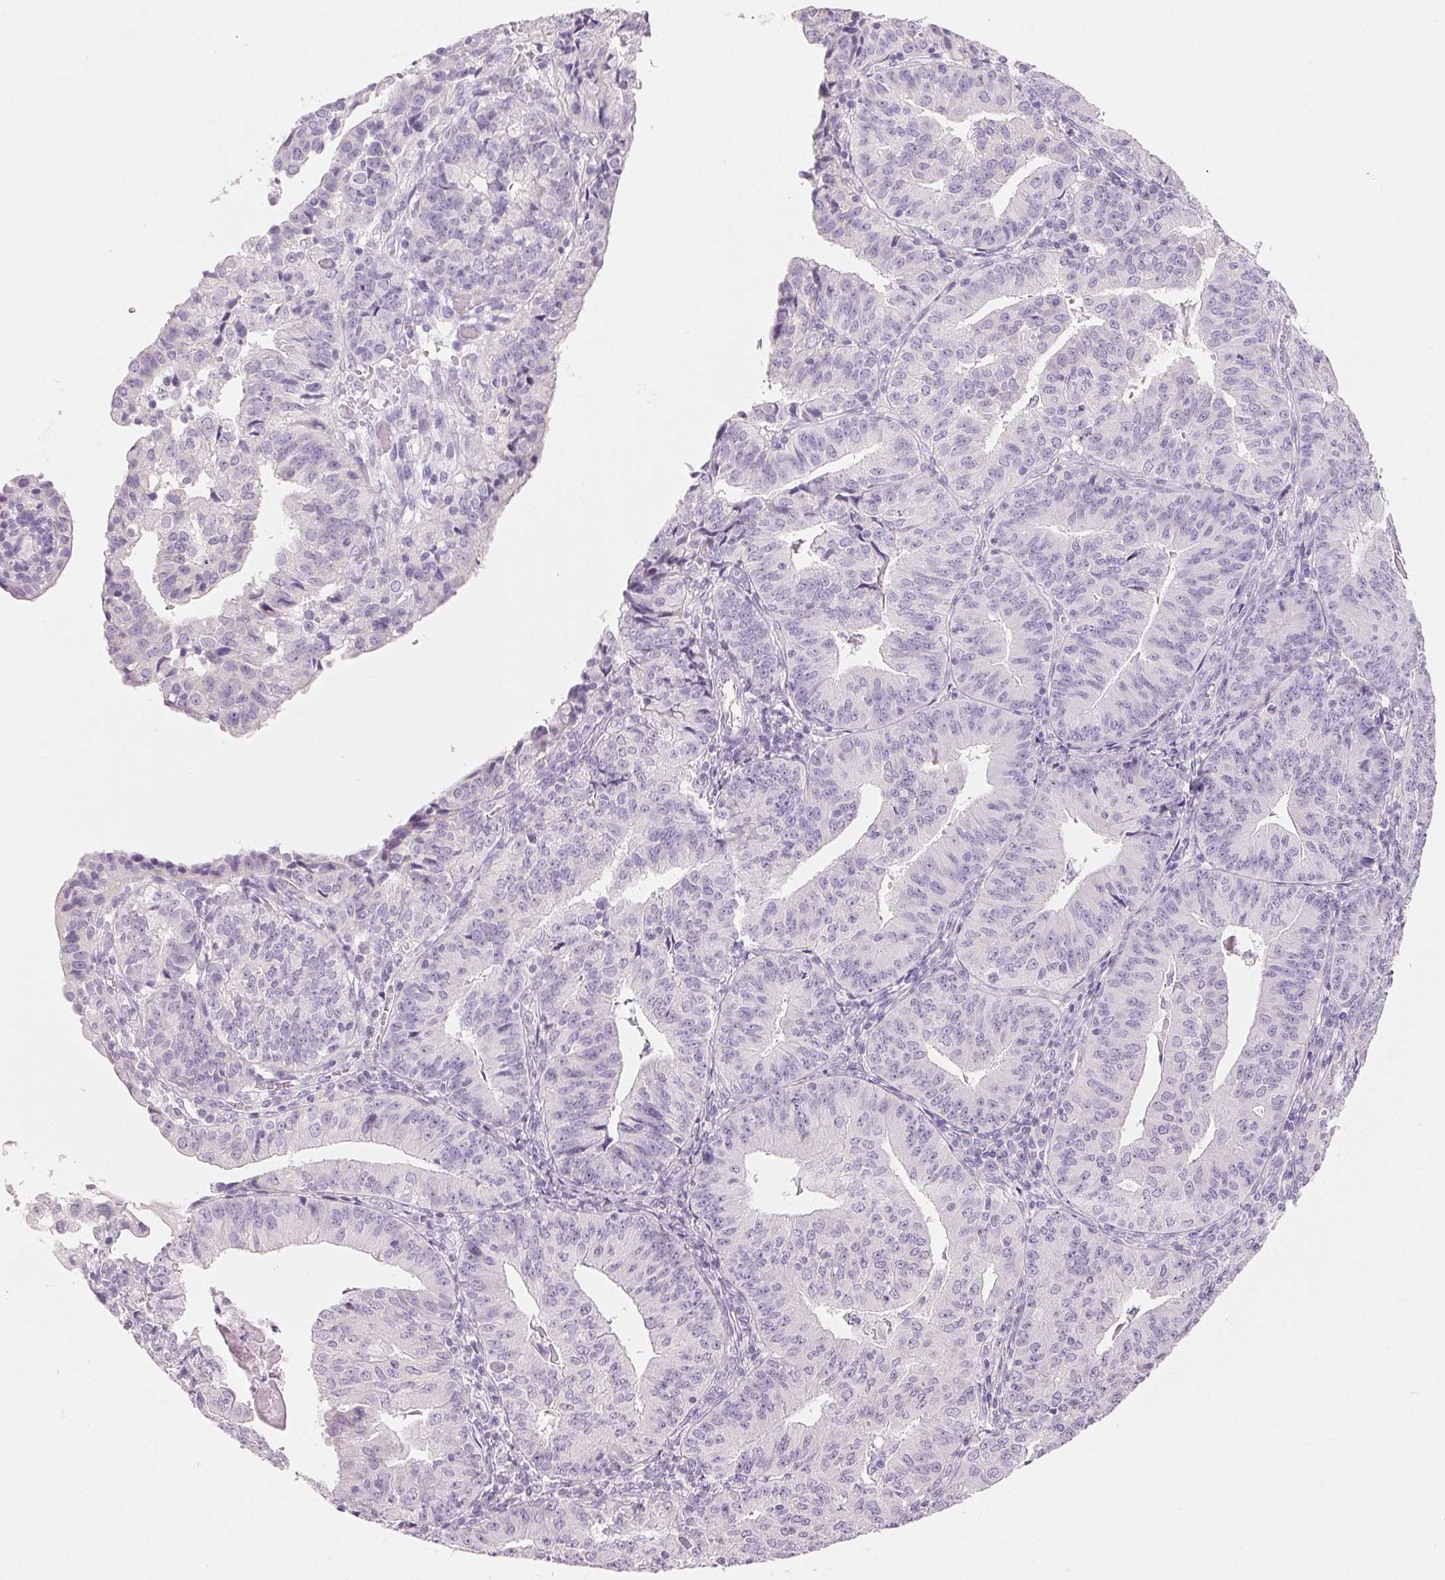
{"staining": {"intensity": "negative", "quantity": "none", "location": "none"}, "tissue": "endometrial cancer", "cell_type": "Tumor cells", "image_type": "cancer", "snomed": [{"axis": "morphology", "description": "Adenocarcinoma, NOS"}, {"axis": "topography", "description": "Endometrium"}], "caption": "Protein analysis of endometrial cancer exhibits no significant expression in tumor cells.", "gene": "SPACA5B", "patient": {"sex": "female", "age": 56}}